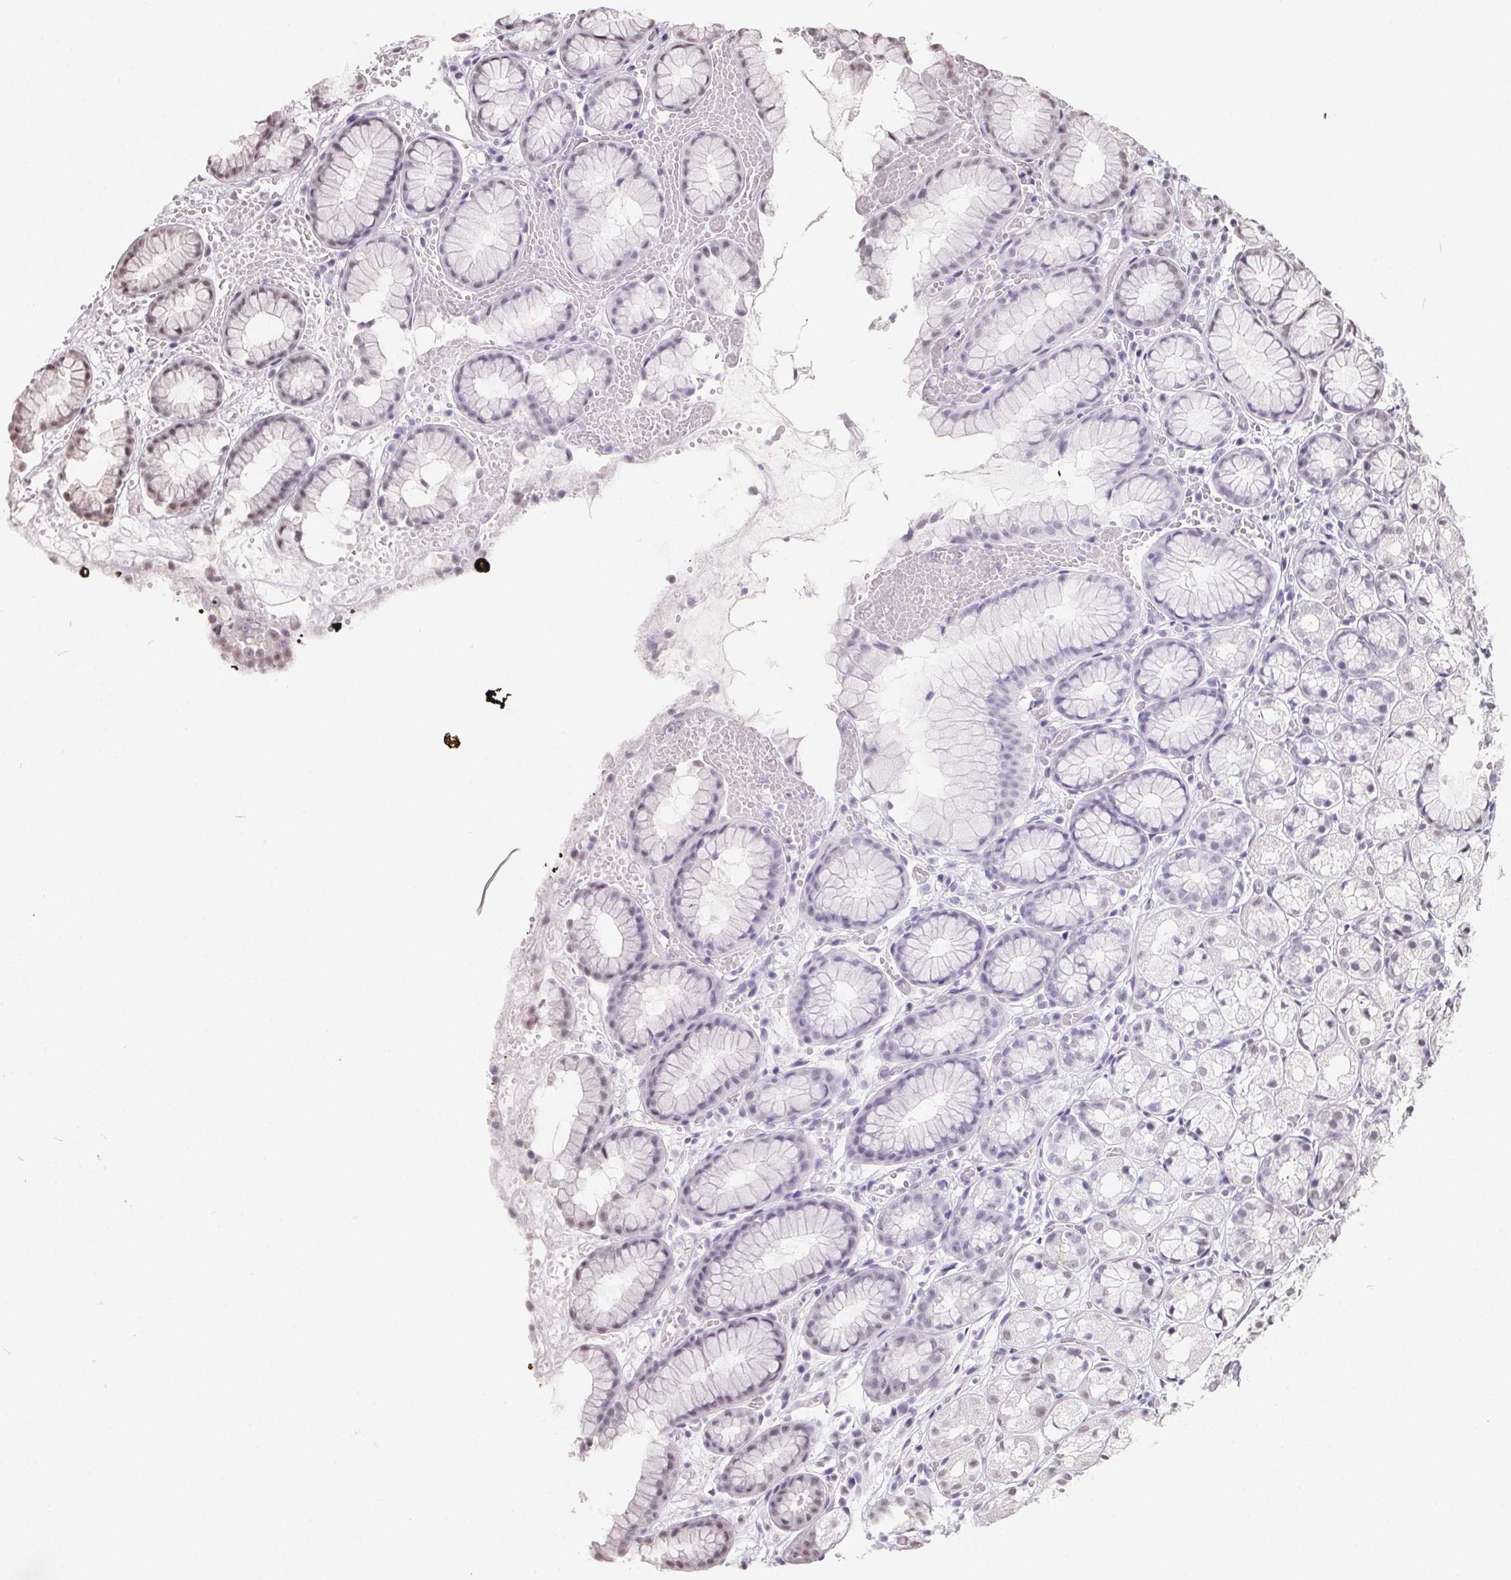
{"staining": {"intensity": "weak", "quantity": "25%-75%", "location": "nuclear"}, "tissue": "stomach", "cell_type": "Glandular cells", "image_type": "normal", "snomed": [{"axis": "morphology", "description": "Normal tissue, NOS"}, {"axis": "topography", "description": "Smooth muscle"}, {"axis": "topography", "description": "Stomach"}], "caption": "Glandular cells display low levels of weak nuclear expression in approximately 25%-75% of cells in normal human stomach. The staining is performed using DAB brown chromogen to label protein expression. The nuclei are counter-stained blue using hematoxylin.", "gene": "TCERG1", "patient": {"sex": "male", "age": 70}}